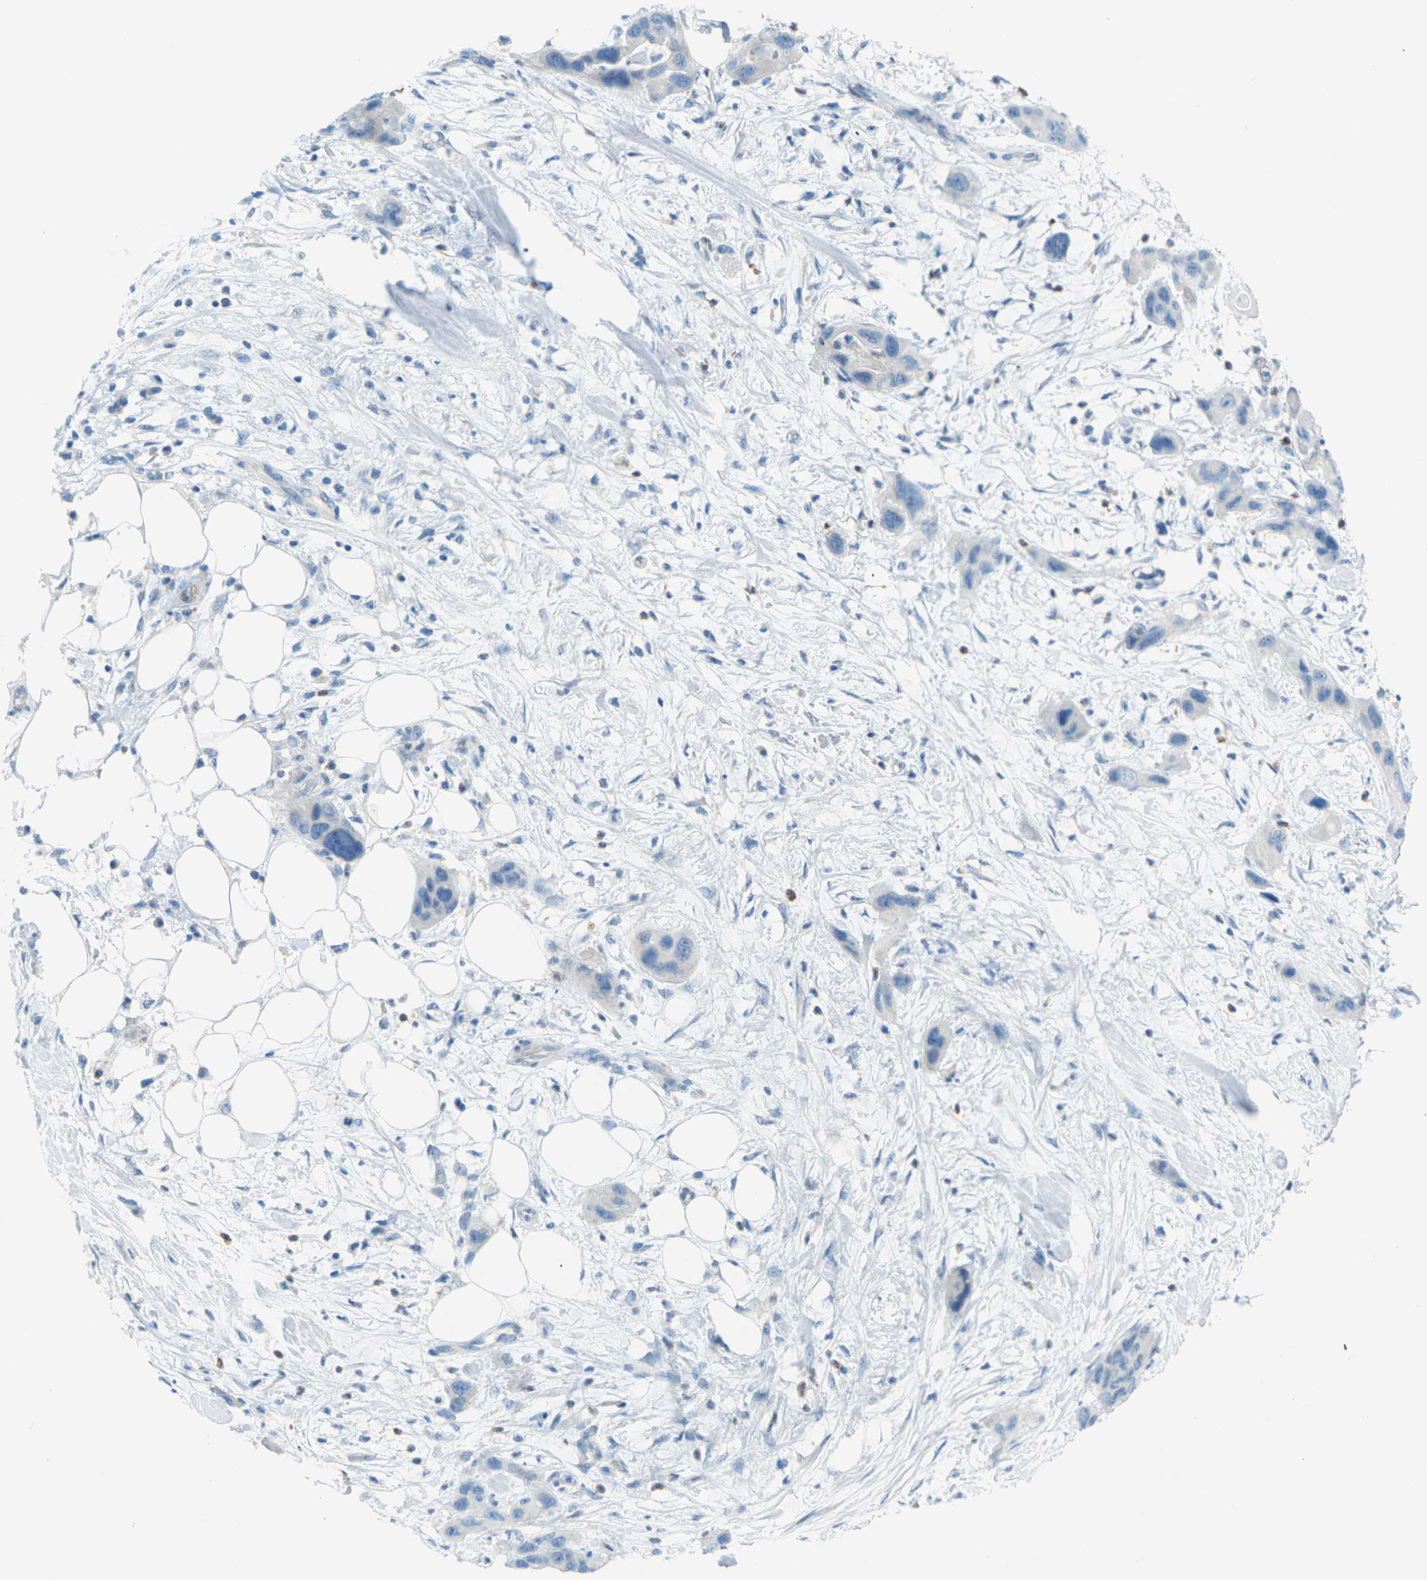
{"staining": {"intensity": "negative", "quantity": "none", "location": "none"}, "tissue": "pancreatic cancer", "cell_type": "Tumor cells", "image_type": "cancer", "snomed": [{"axis": "morphology", "description": "Adenocarcinoma, NOS"}, {"axis": "topography", "description": "Pancreas"}], "caption": "Immunohistochemistry (IHC) of human pancreatic cancer (adenocarcinoma) demonstrates no positivity in tumor cells.", "gene": "CDH16", "patient": {"sex": "female", "age": 71}}